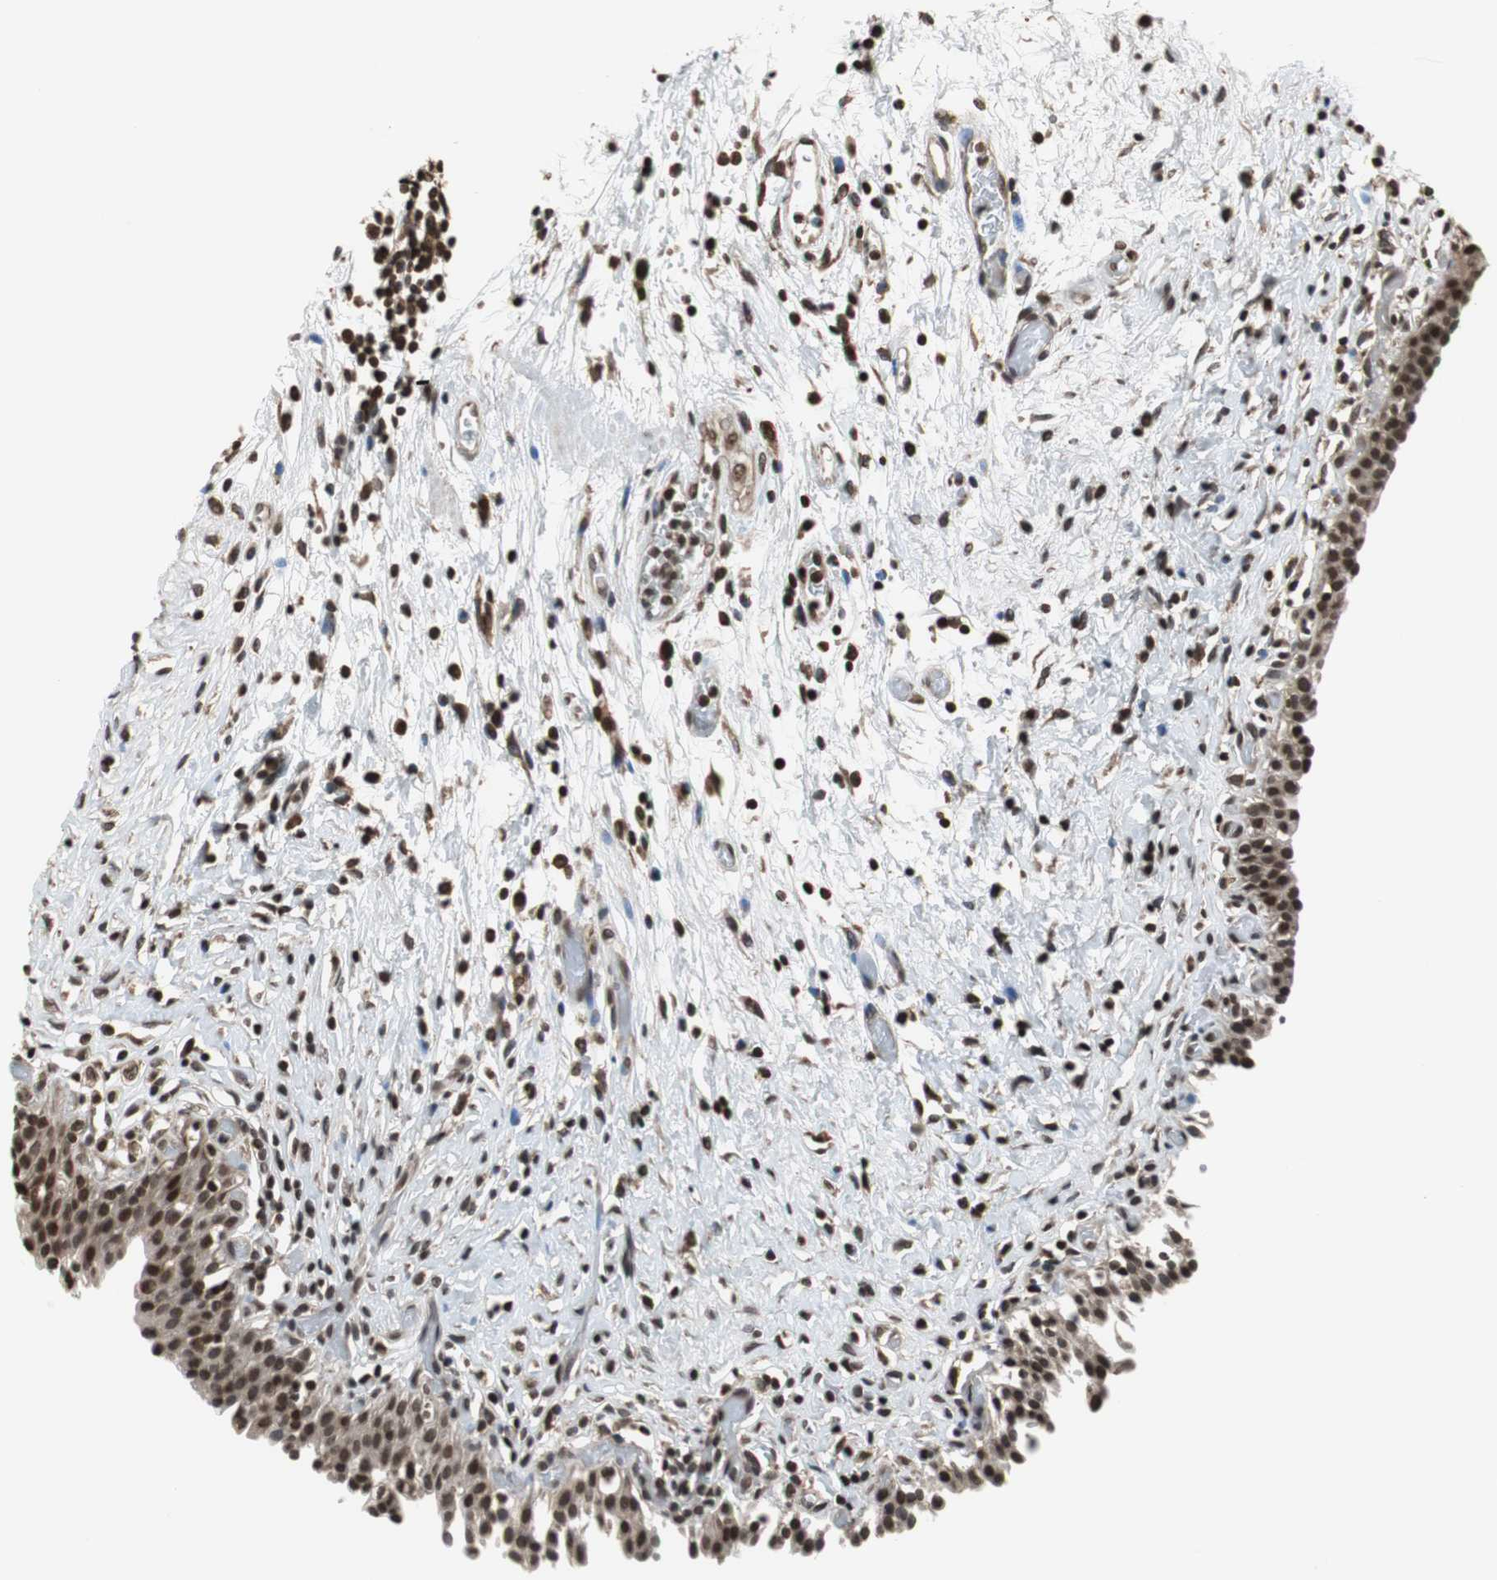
{"staining": {"intensity": "strong", "quantity": ">75%", "location": "nuclear"}, "tissue": "urinary bladder", "cell_type": "Urothelial cells", "image_type": "normal", "snomed": [{"axis": "morphology", "description": "Normal tissue, NOS"}, {"axis": "topography", "description": "Urinary bladder"}], "caption": "Immunohistochemistry (IHC) histopathology image of normal human urinary bladder stained for a protein (brown), which shows high levels of strong nuclear staining in about >75% of urothelial cells.", "gene": "REST", "patient": {"sex": "male", "age": 51}}